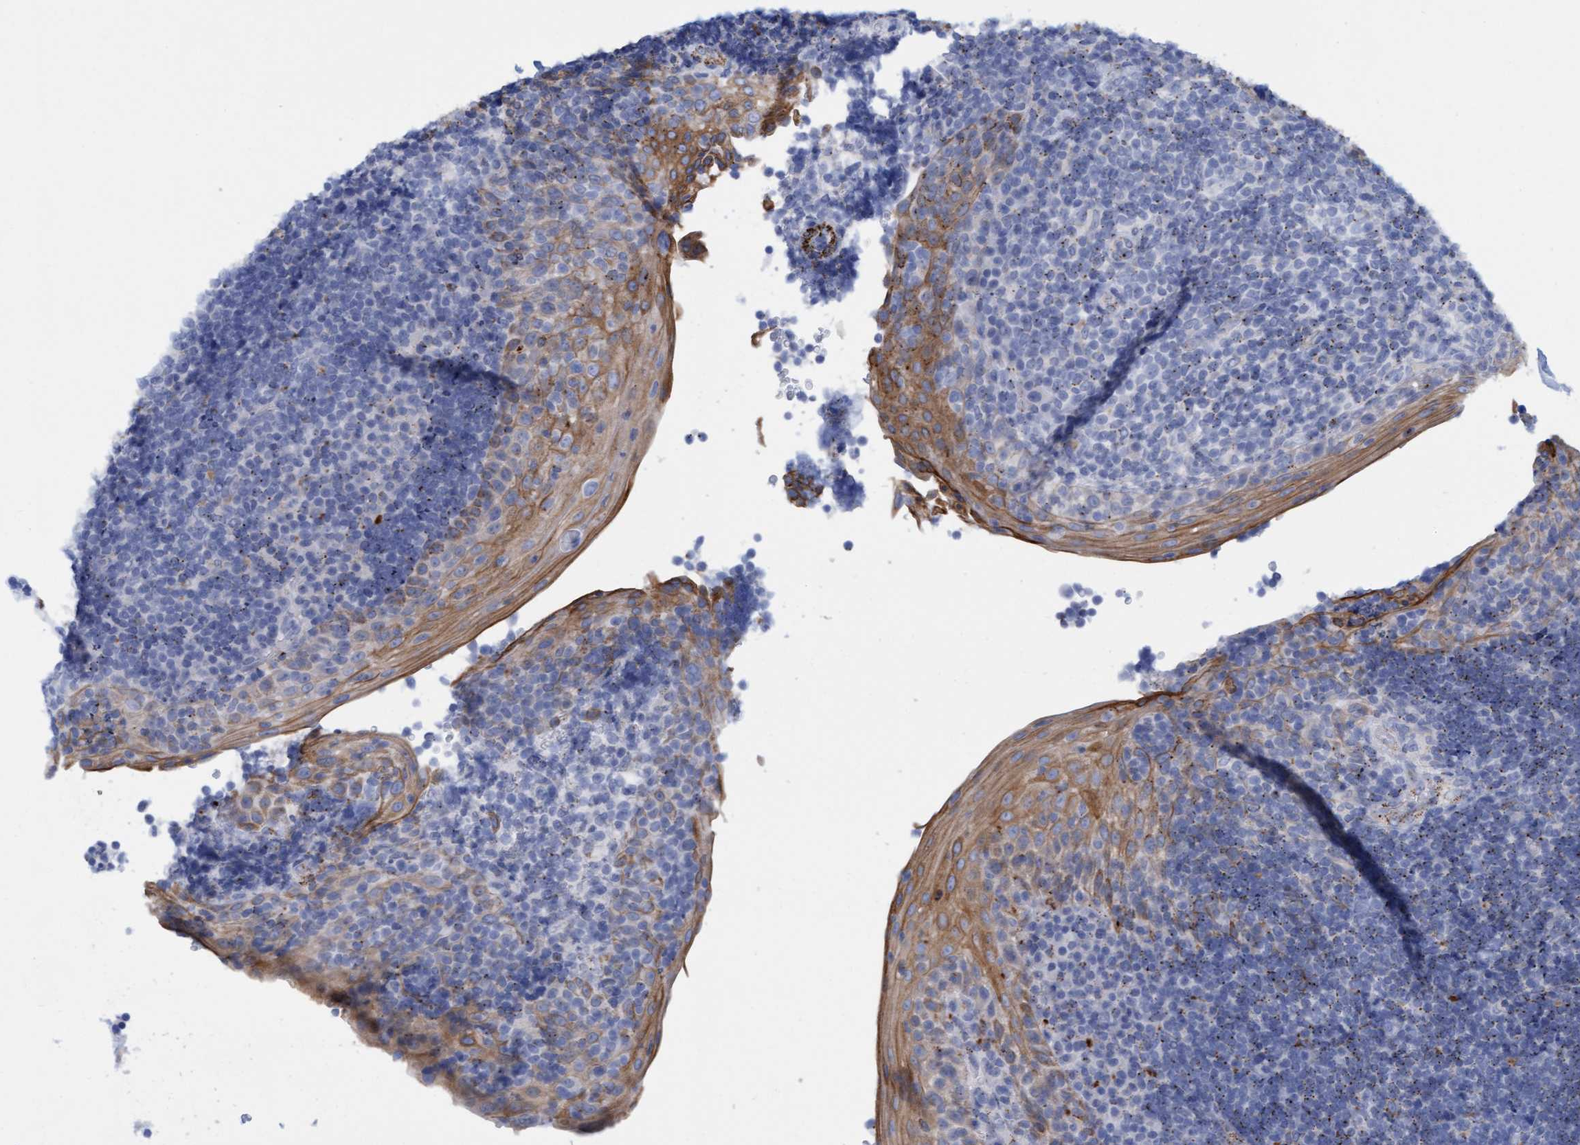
{"staining": {"intensity": "moderate", "quantity": "<25%", "location": "cytoplasmic/membranous"}, "tissue": "tonsil", "cell_type": "Germinal center cells", "image_type": "normal", "snomed": [{"axis": "morphology", "description": "Normal tissue, NOS"}, {"axis": "topography", "description": "Tonsil"}], "caption": "Tonsil stained with immunohistochemistry demonstrates moderate cytoplasmic/membranous staining in about <25% of germinal center cells. The protein of interest is shown in brown color, while the nuclei are stained blue.", "gene": "SGSH", "patient": {"sex": "male", "age": 37}}